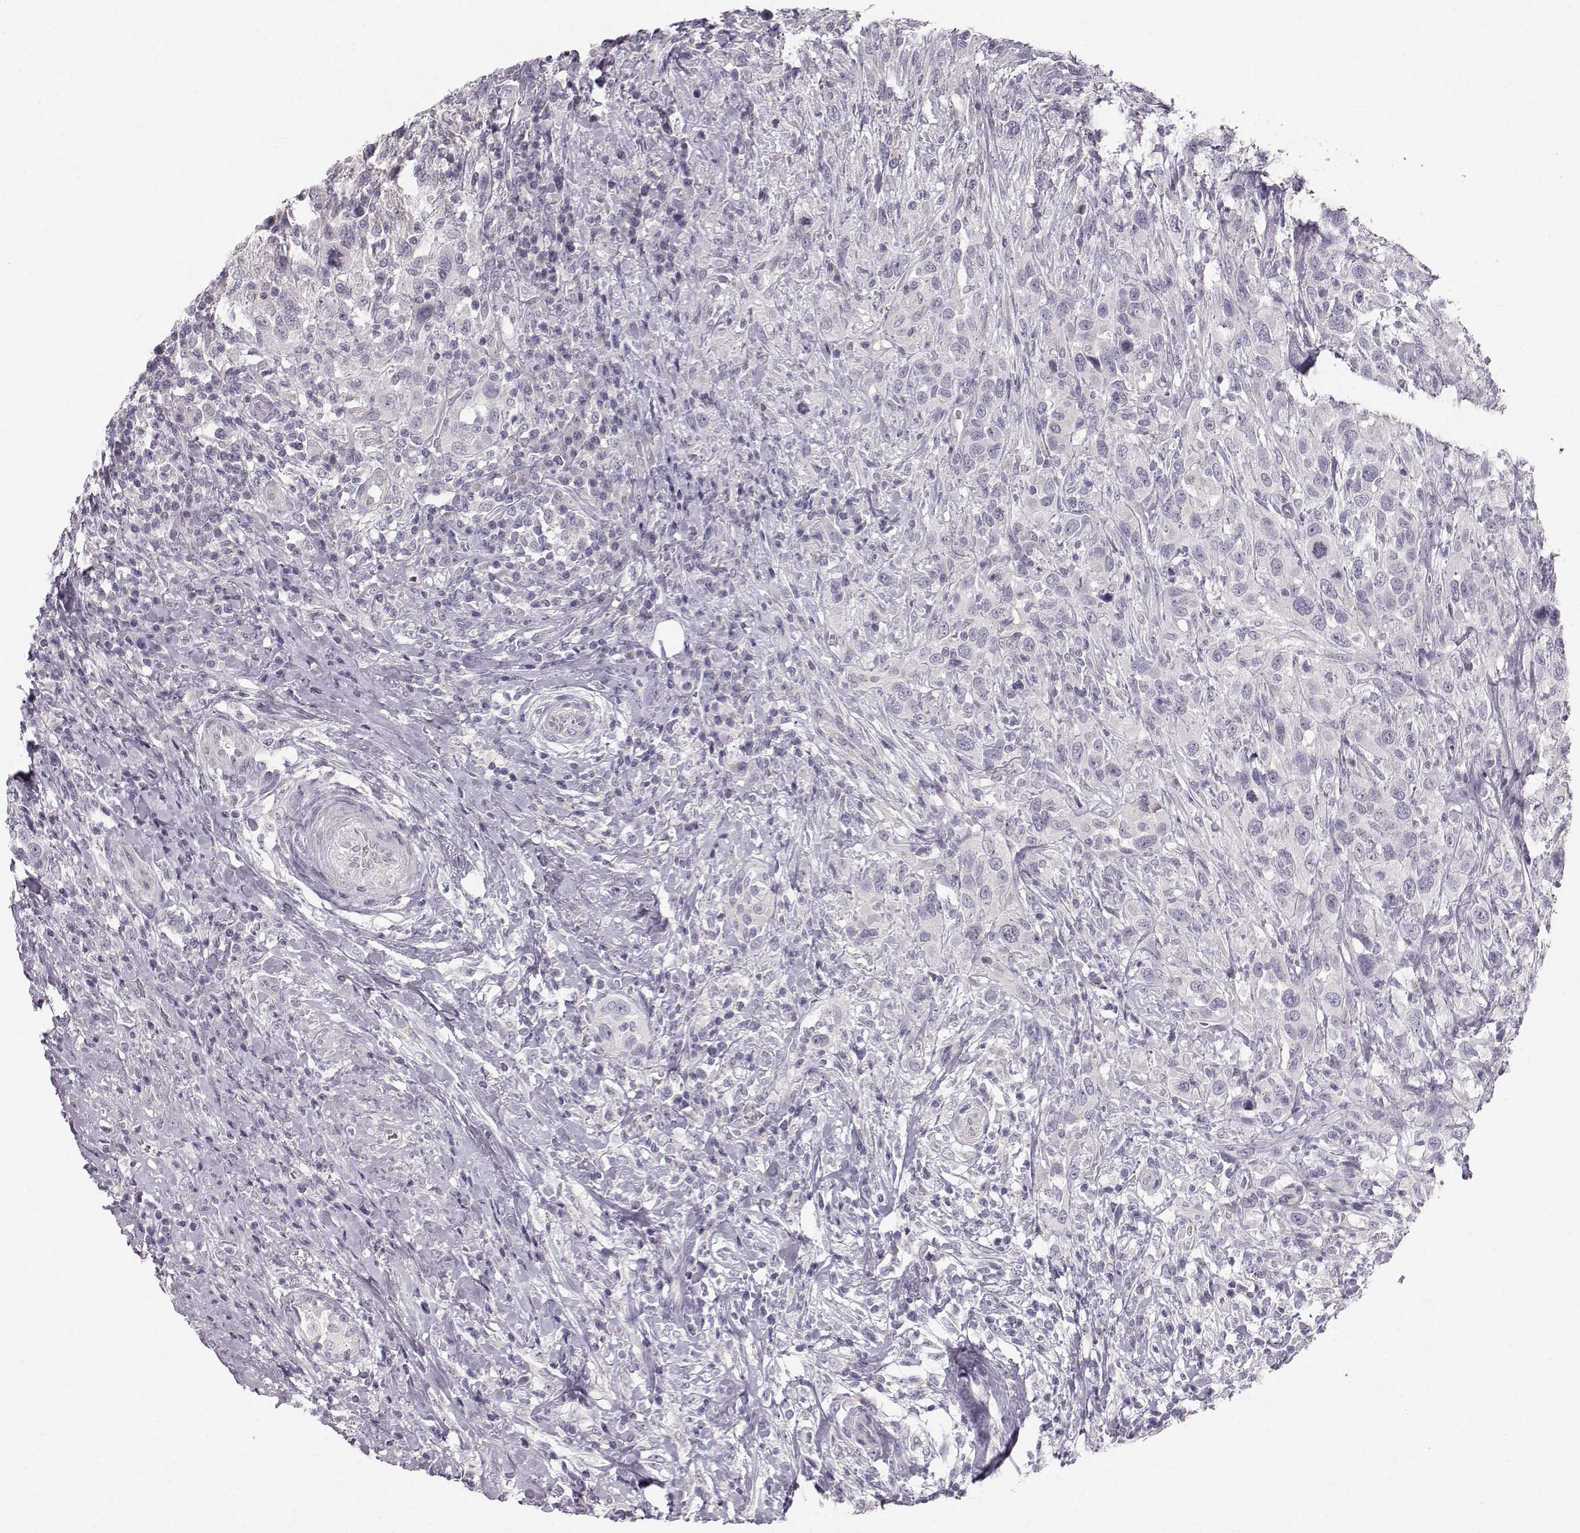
{"staining": {"intensity": "negative", "quantity": "none", "location": "none"}, "tissue": "urothelial cancer", "cell_type": "Tumor cells", "image_type": "cancer", "snomed": [{"axis": "morphology", "description": "Urothelial carcinoma, NOS"}, {"axis": "morphology", "description": "Urothelial carcinoma, High grade"}, {"axis": "topography", "description": "Urinary bladder"}], "caption": "An immunohistochemistry micrograph of high-grade urothelial carcinoma is shown. There is no staining in tumor cells of high-grade urothelial carcinoma.", "gene": "OIP5", "patient": {"sex": "female", "age": 64}}